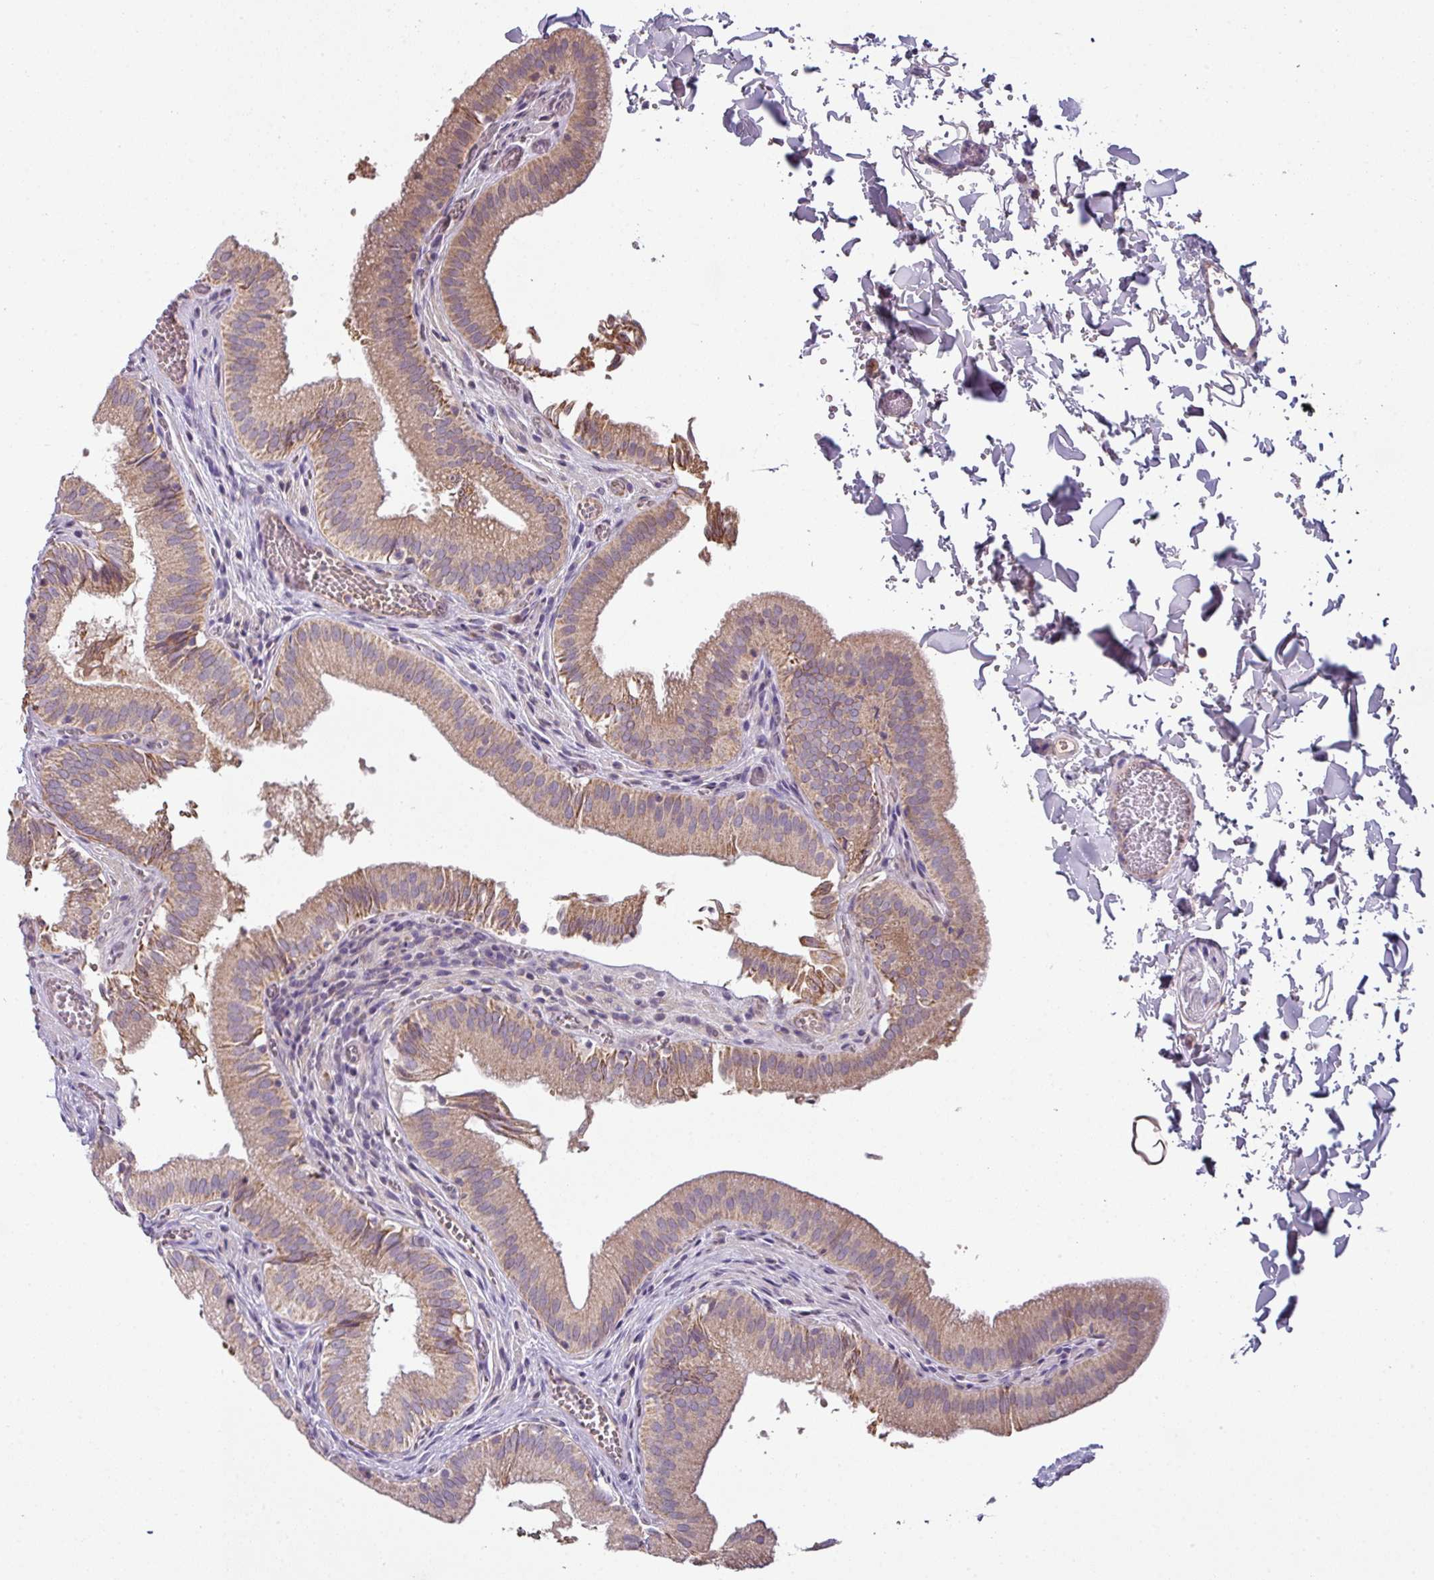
{"staining": {"intensity": "moderate", "quantity": ">75%", "location": "cytoplasmic/membranous"}, "tissue": "gallbladder", "cell_type": "Glandular cells", "image_type": "normal", "snomed": [{"axis": "morphology", "description": "Normal tissue, NOS"}, {"axis": "topography", "description": "Gallbladder"}, {"axis": "topography", "description": "Peripheral nerve tissue"}], "caption": "Glandular cells show medium levels of moderate cytoplasmic/membranous positivity in approximately >75% of cells in unremarkable gallbladder.", "gene": "LRRC9", "patient": {"sex": "male", "age": 17}}